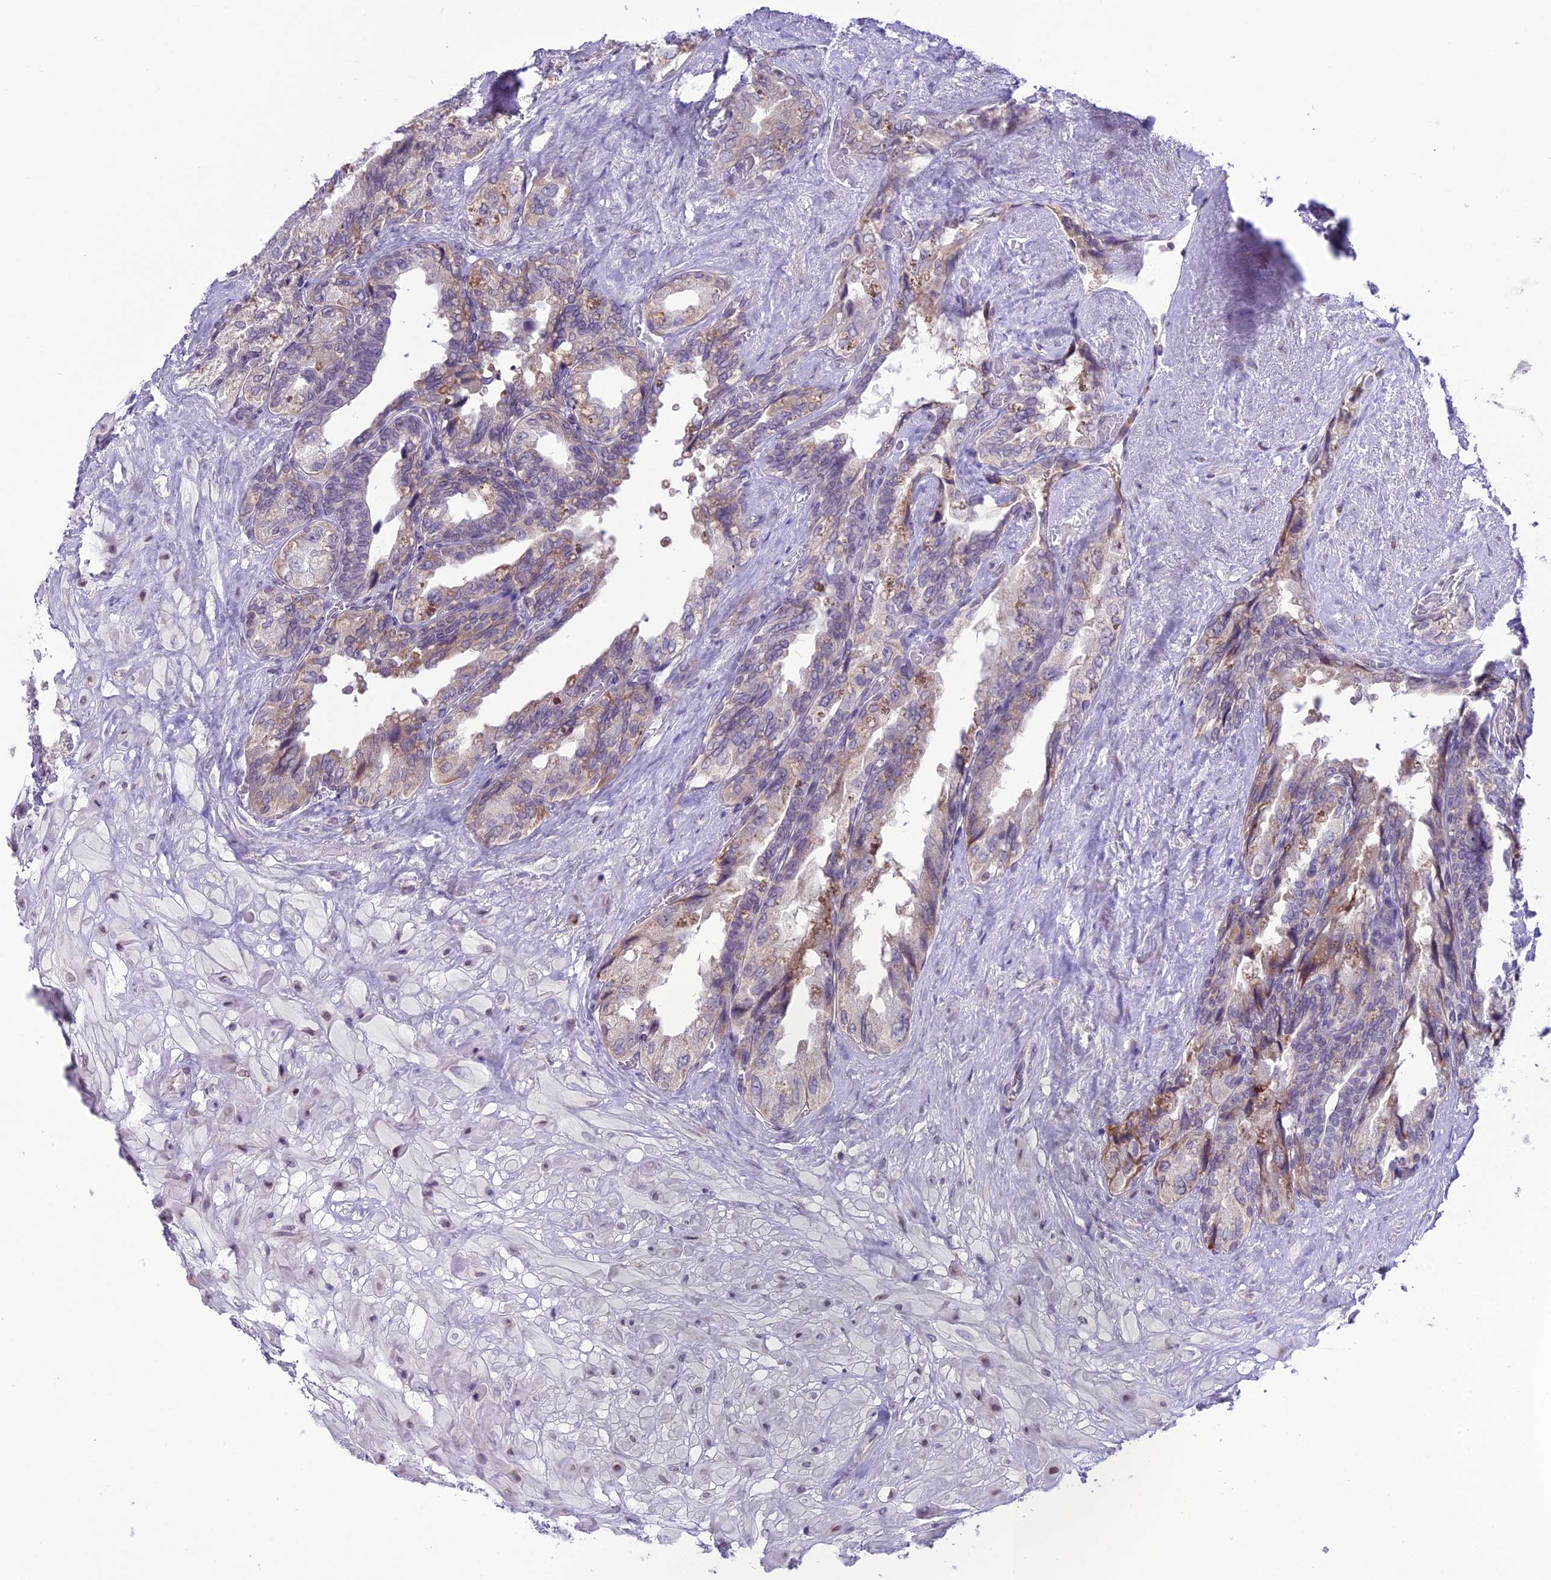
{"staining": {"intensity": "weak", "quantity": "<25%", "location": "cytoplasmic/membranous"}, "tissue": "seminal vesicle", "cell_type": "Glandular cells", "image_type": "normal", "snomed": [{"axis": "morphology", "description": "Normal tissue, NOS"}, {"axis": "topography", "description": "Seminal veicle"}, {"axis": "topography", "description": "Peripheral nerve tissue"}], "caption": "Glandular cells are negative for protein expression in unremarkable human seminal vesicle.", "gene": "RPS26", "patient": {"sex": "male", "age": 60}}